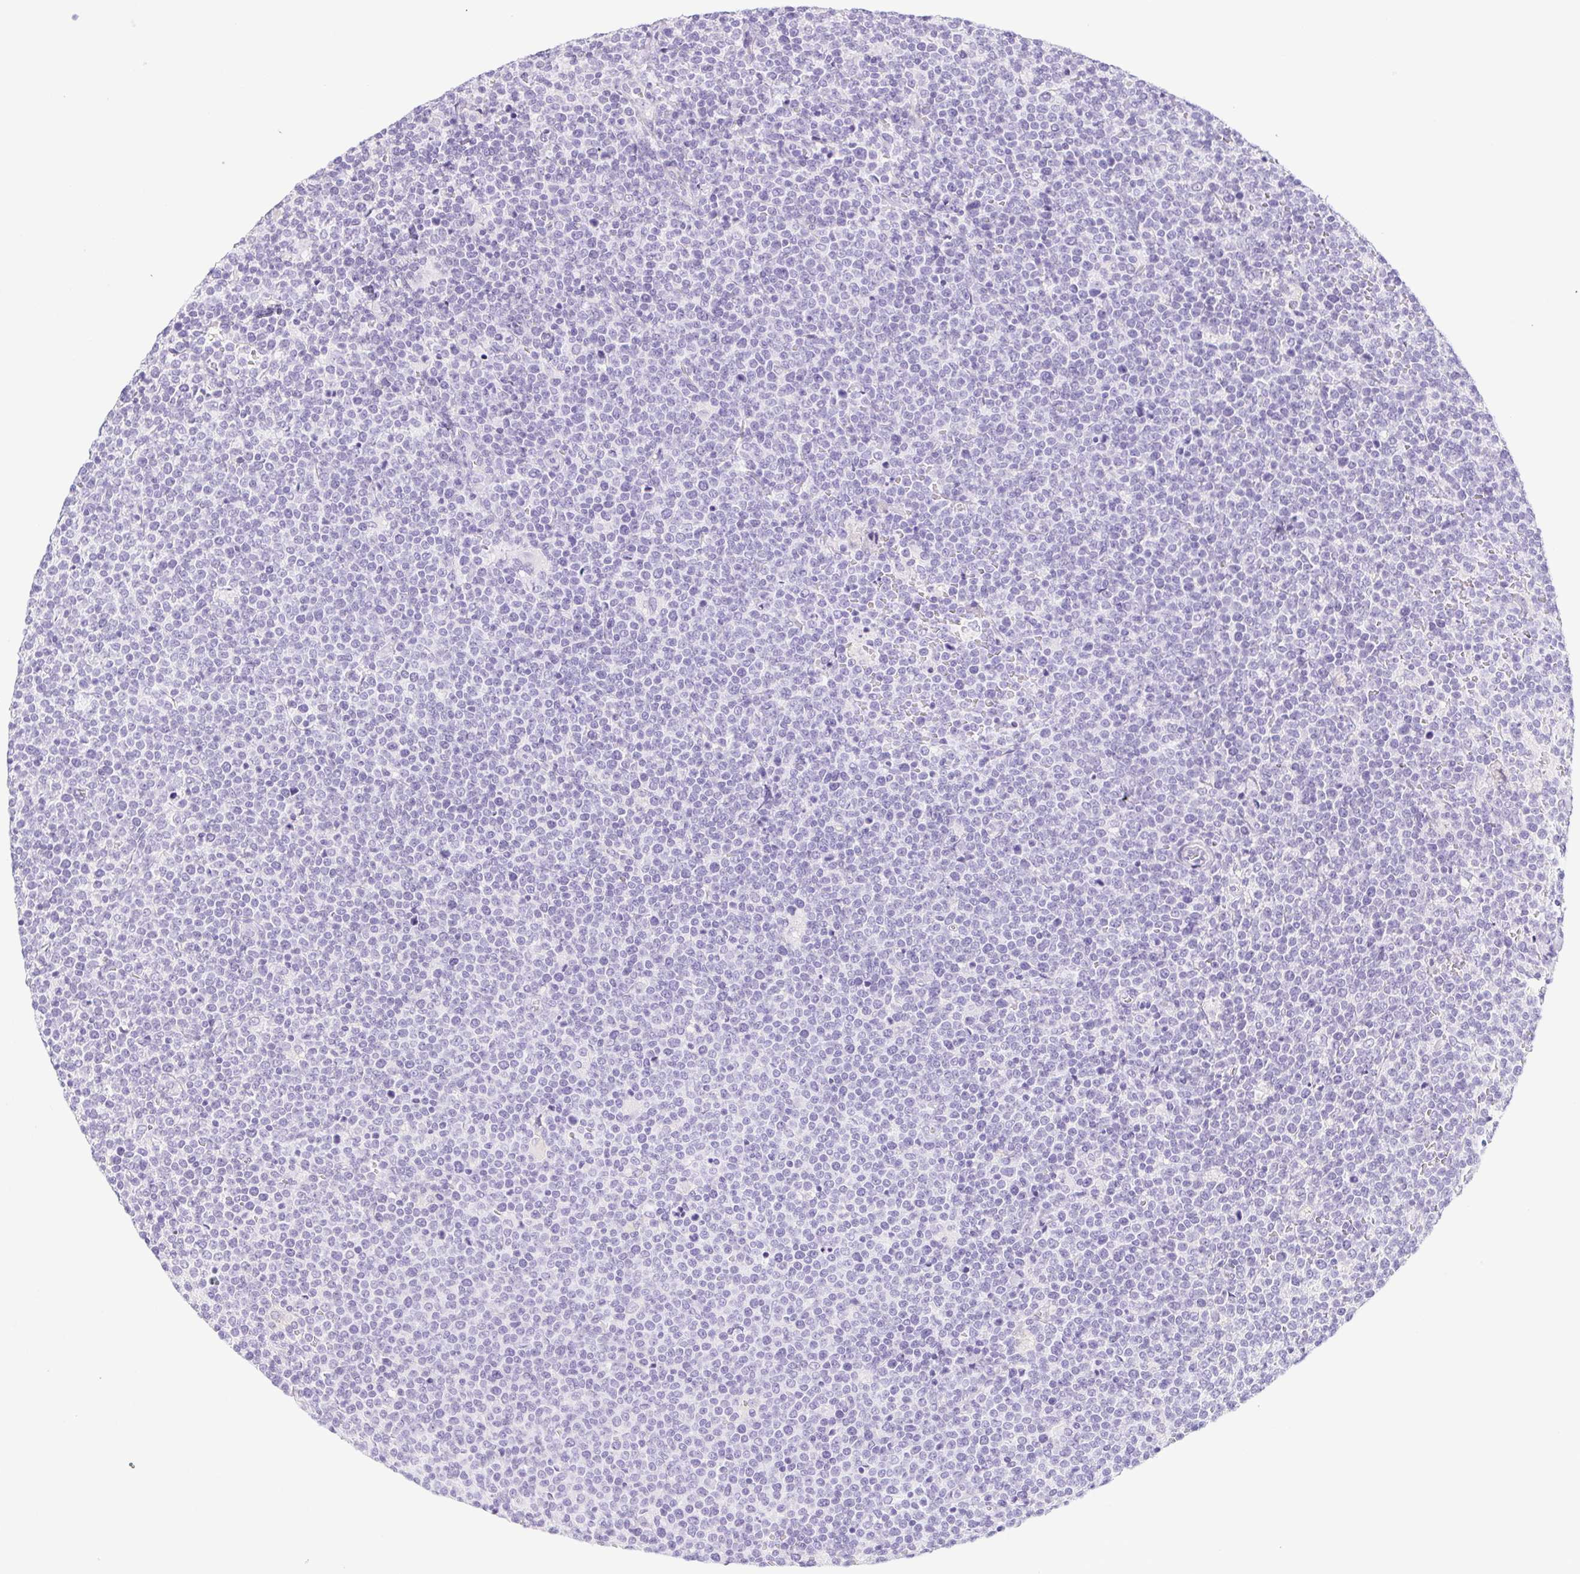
{"staining": {"intensity": "negative", "quantity": "none", "location": "none"}, "tissue": "lymphoma", "cell_type": "Tumor cells", "image_type": "cancer", "snomed": [{"axis": "morphology", "description": "Malignant lymphoma, non-Hodgkin's type, High grade"}, {"axis": "topography", "description": "Lymph node"}], "caption": "Immunohistochemistry (IHC) of lymphoma demonstrates no expression in tumor cells. Brightfield microscopy of immunohistochemistry stained with DAB (3,3'-diaminobenzidine) (brown) and hematoxylin (blue), captured at high magnification.", "gene": "CYP21A2", "patient": {"sex": "male", "age": 61}}